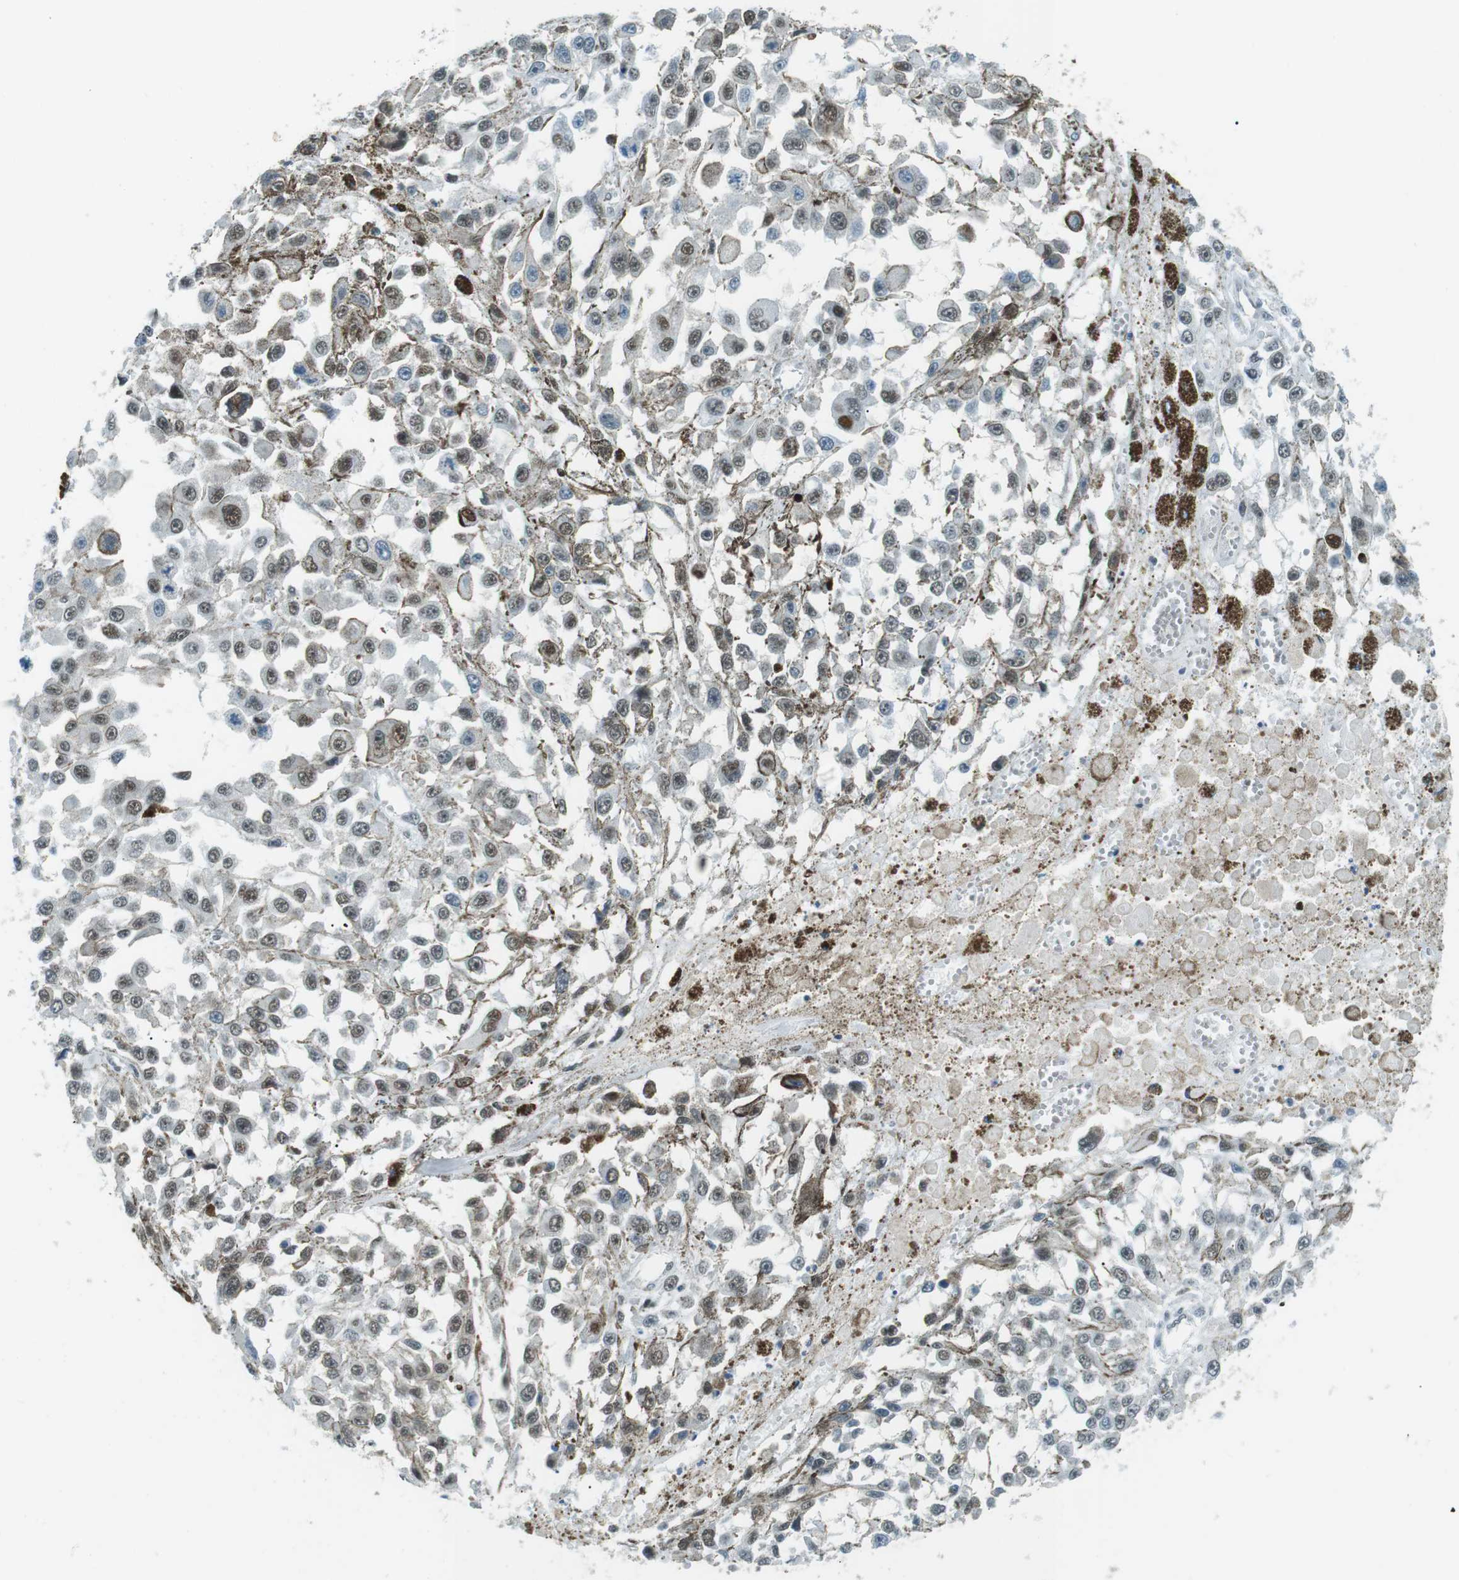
{"staining": {"intensity": "moderate", "quantity": "25%-75%", "location": "nuclear"}, "tissue": "melanoma", "cell_type": "Tumor cells", "image_type": "cancer", "snomed": [{"axis": "morphology", "description": "Malignant melanoma, Metastatic site"}, {"axis": "topography", "description": "Lymph node"}], "caption": "Protein expression analysis of human melanoma reveals moderate nuclear staining in about 25%-75% of tumor cells.", "gene": "PJA1", "patient": {"sex": "male", "age": 59}}